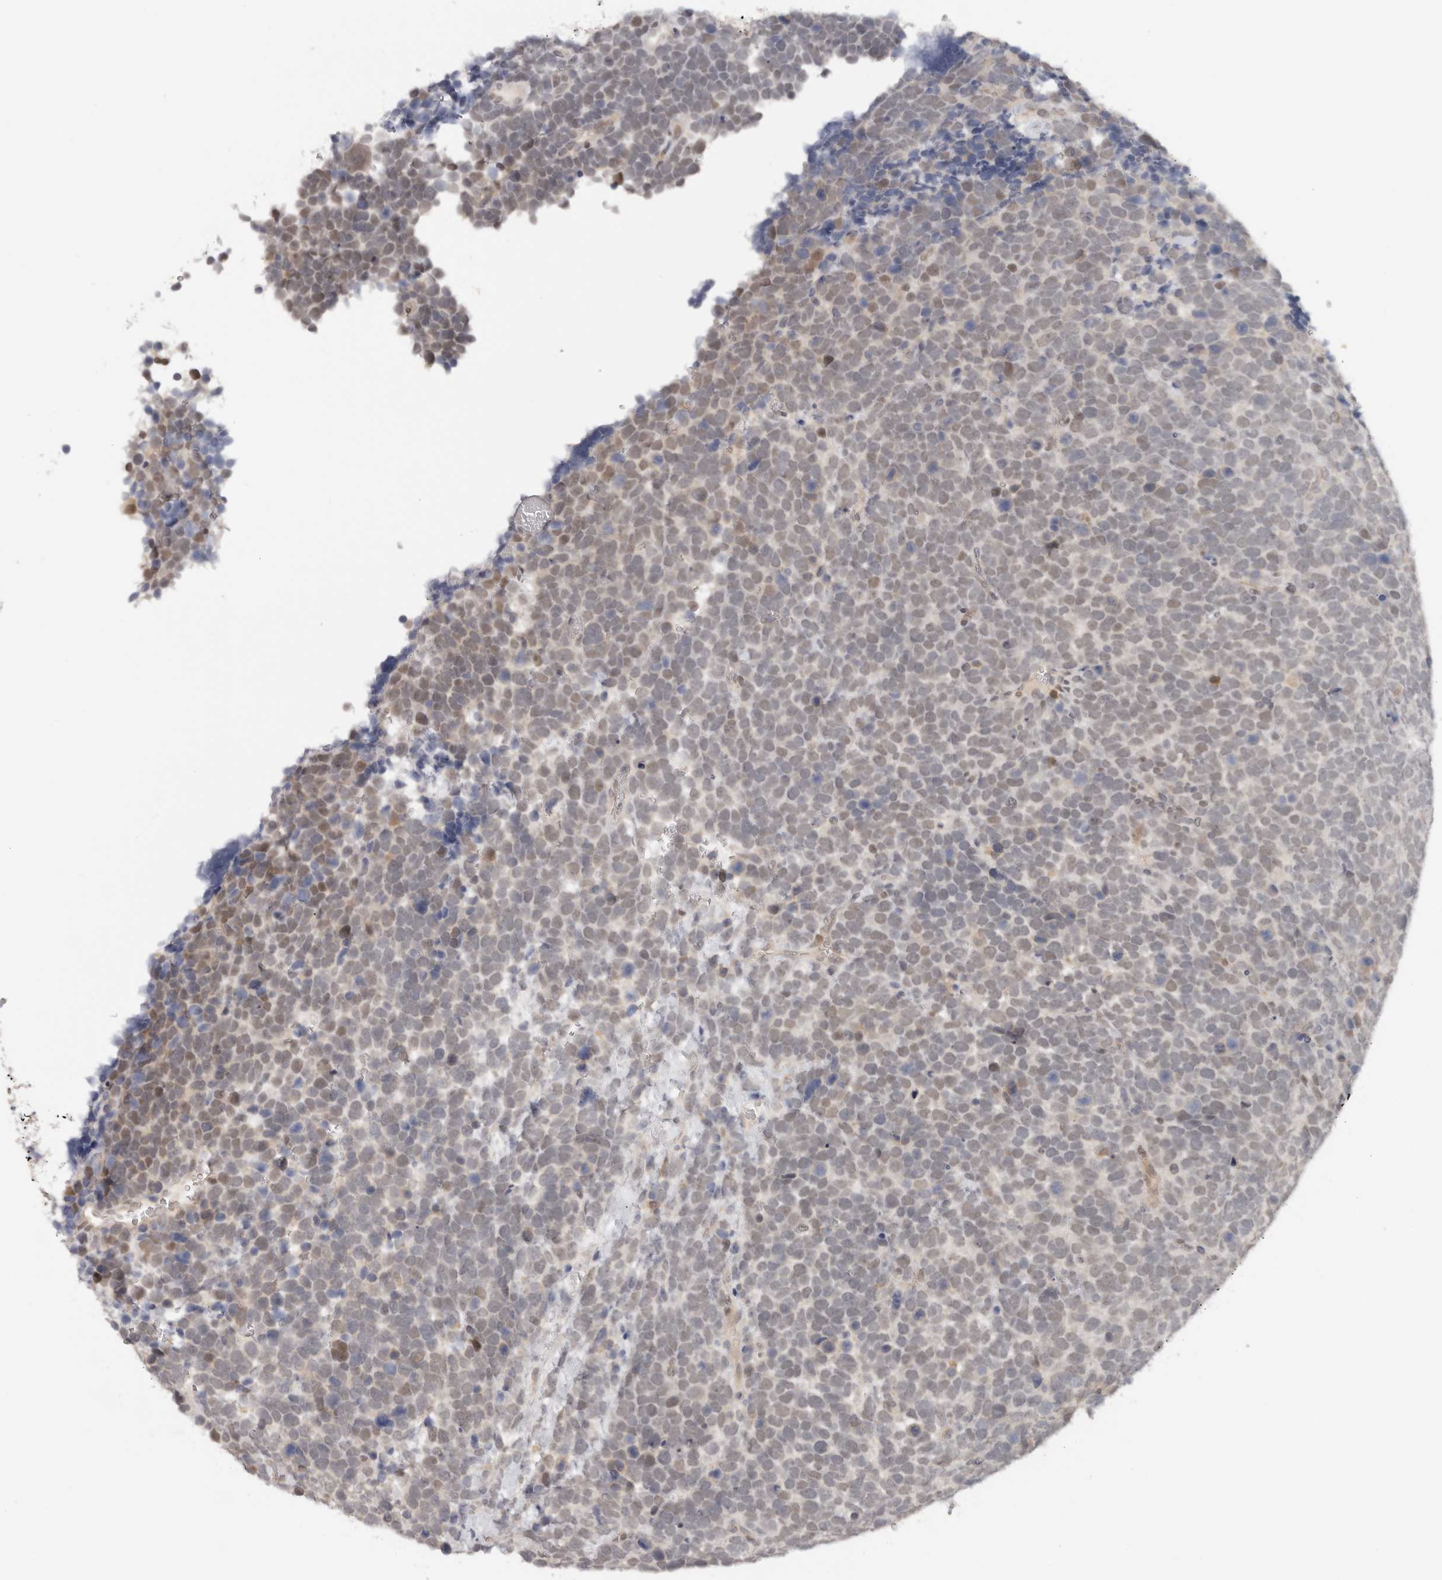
{"staining": {"intensity": "weak", "quantity": "25%-75%", "location": "nuclear"}, "tissue": "urothelial cancer", "cell_type": "Tumor cells", "image_type": "cancer", "snomed": [{"axis": "morphology", "description": "Urothelial carcinoma, High grade"}, {"axis": "topography", "description": "Urinary bladder"}], "caption": "Protein analysis of high-grade urothelial carcinoma tissue demonstrates weak nuclear staining in approximately 25%-75% of tumor cells. The protein is shown in brown color, while the nuclei are stained blue.", "gene": "LARP7", "patient": {"sex": "female", "age": 82}}